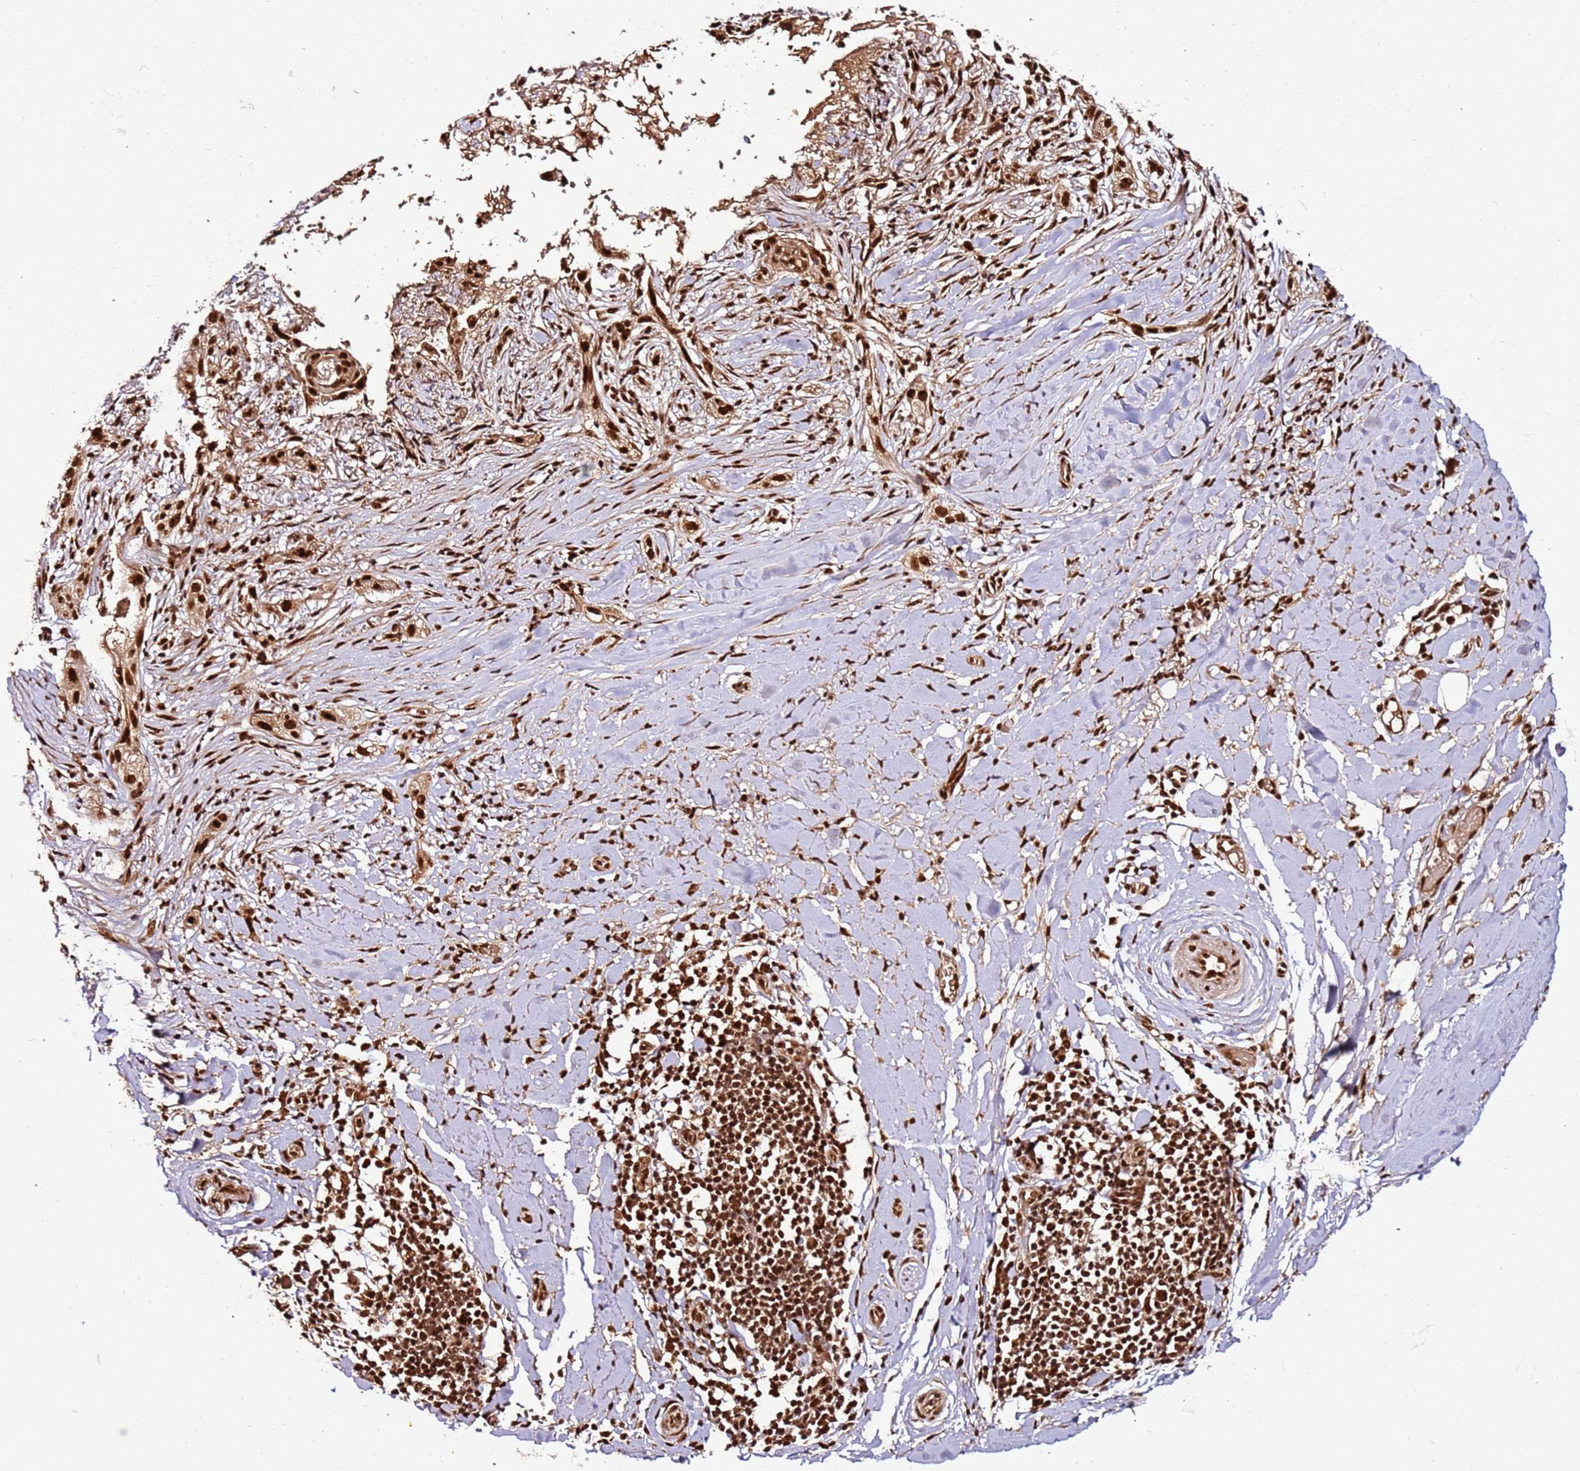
{"staining": {"intensity": "negative", "quantity": "none", "location": "none"}, "tissue": "adipose tissue", "cell_type": "Adipocytes", "image_type": "normal", "snomed": [{"axis": "morphology", "description": "Normal tissue, NOS"}, {"axis": "morphology", "description": "Basal cell carcinoma"}, {"axis": "topography", "description": "Skin"}], "caption": "A high-resolution micrograph shows immunohistochemistry staining of benign adipose tissue, which shows no significant expression in adipocytes.", "gene": "XRN2", "patient": {"sex": "female", "age": 89}}